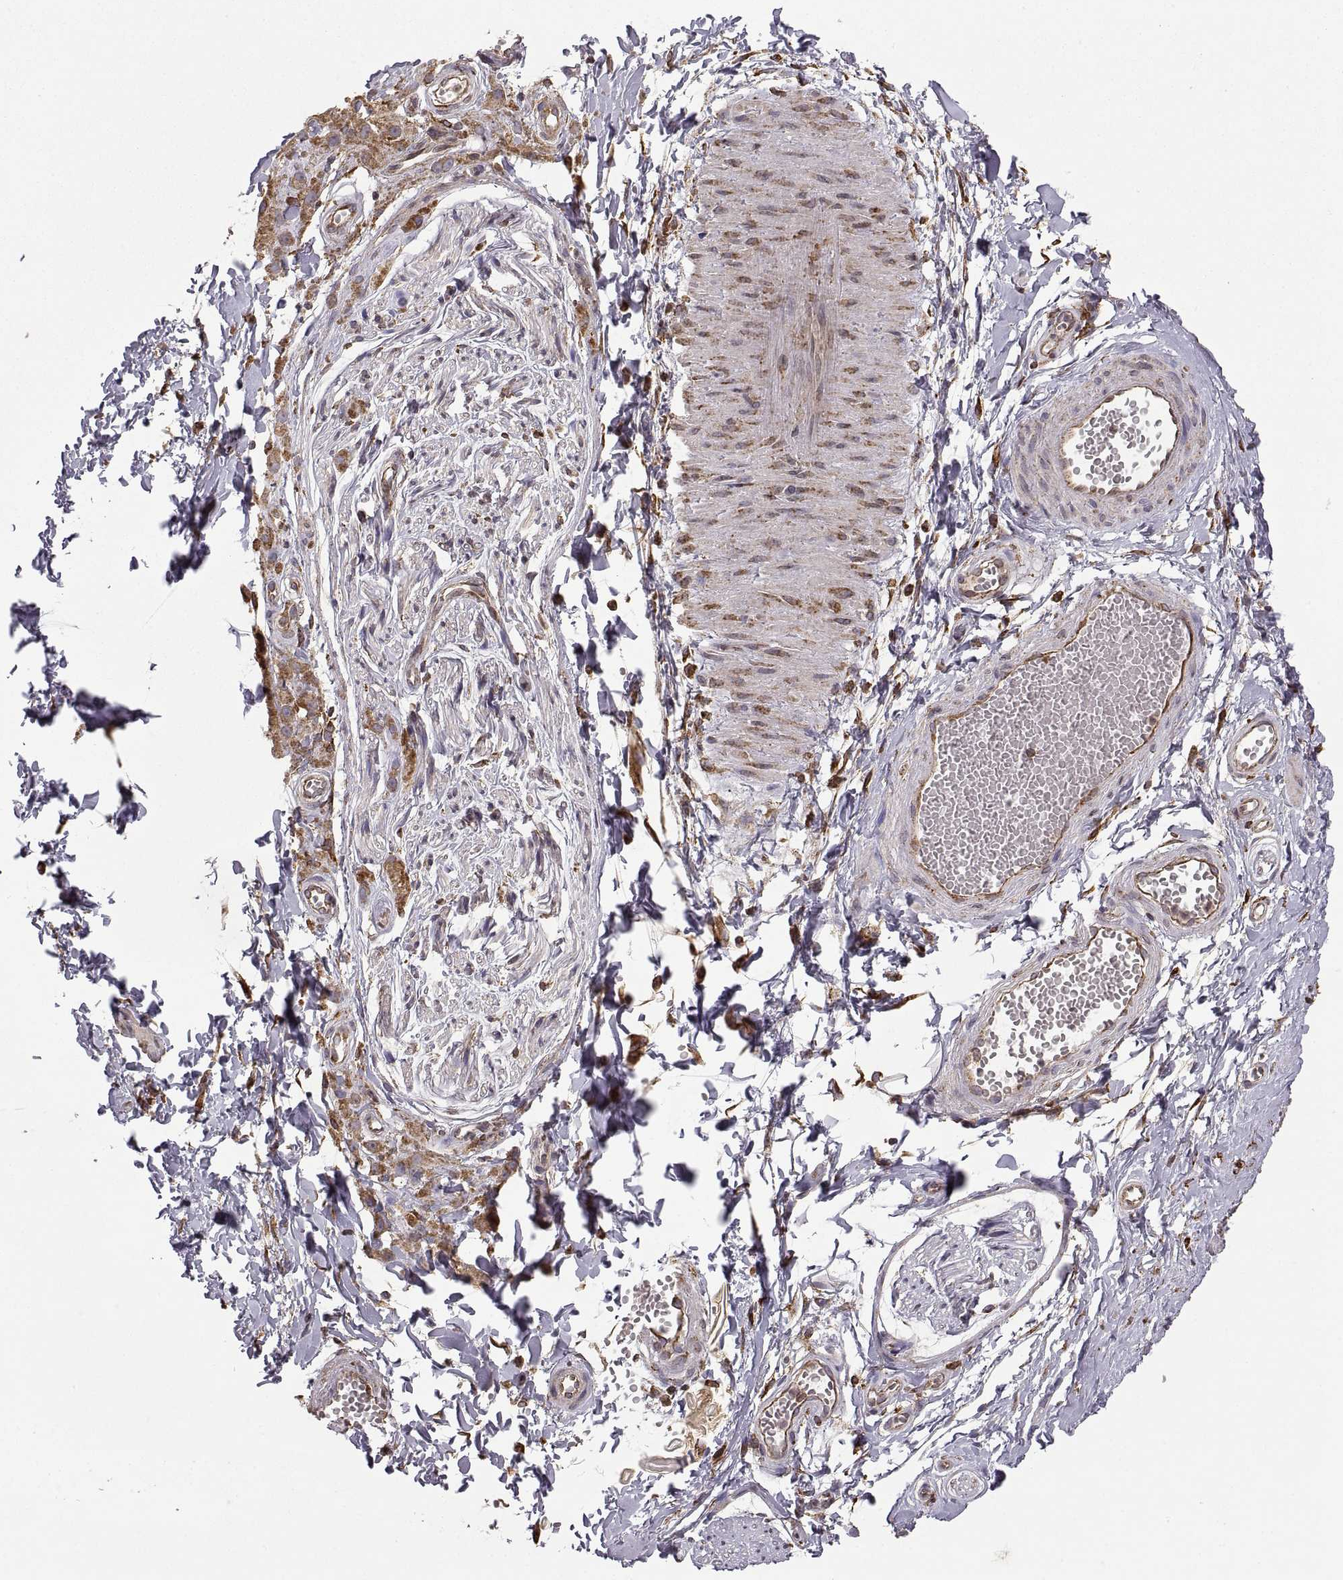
{"staining": {"intensity": "negative", "quantity": "none", "location": "none"}, "tissue": "adipose tissue", "cell_type": "Adipocytes", "image_type": "normal", "snomed": [{"axis": "morphology", "description": "Normal tissue, NOS"}, {"axis": "topography", "description": "Smooth muscle"}, {"axis": "topography", "description": "Peripheral nerve tissue"}], "caption": "This histopathology image is of benign adipose tissue stained with immunohistochemistry to label a protein in brown with the nuclei are counter-stained blue. There is no expression in adipocytes. Brightfield microscopy of IHC stained with DAB (3,3'-diaminobenzidine) (brown) and hematoxylin (blue), captured at high magnification.", "gene": "PDIA3", "patient": {"sex": "male", "age": 22}}